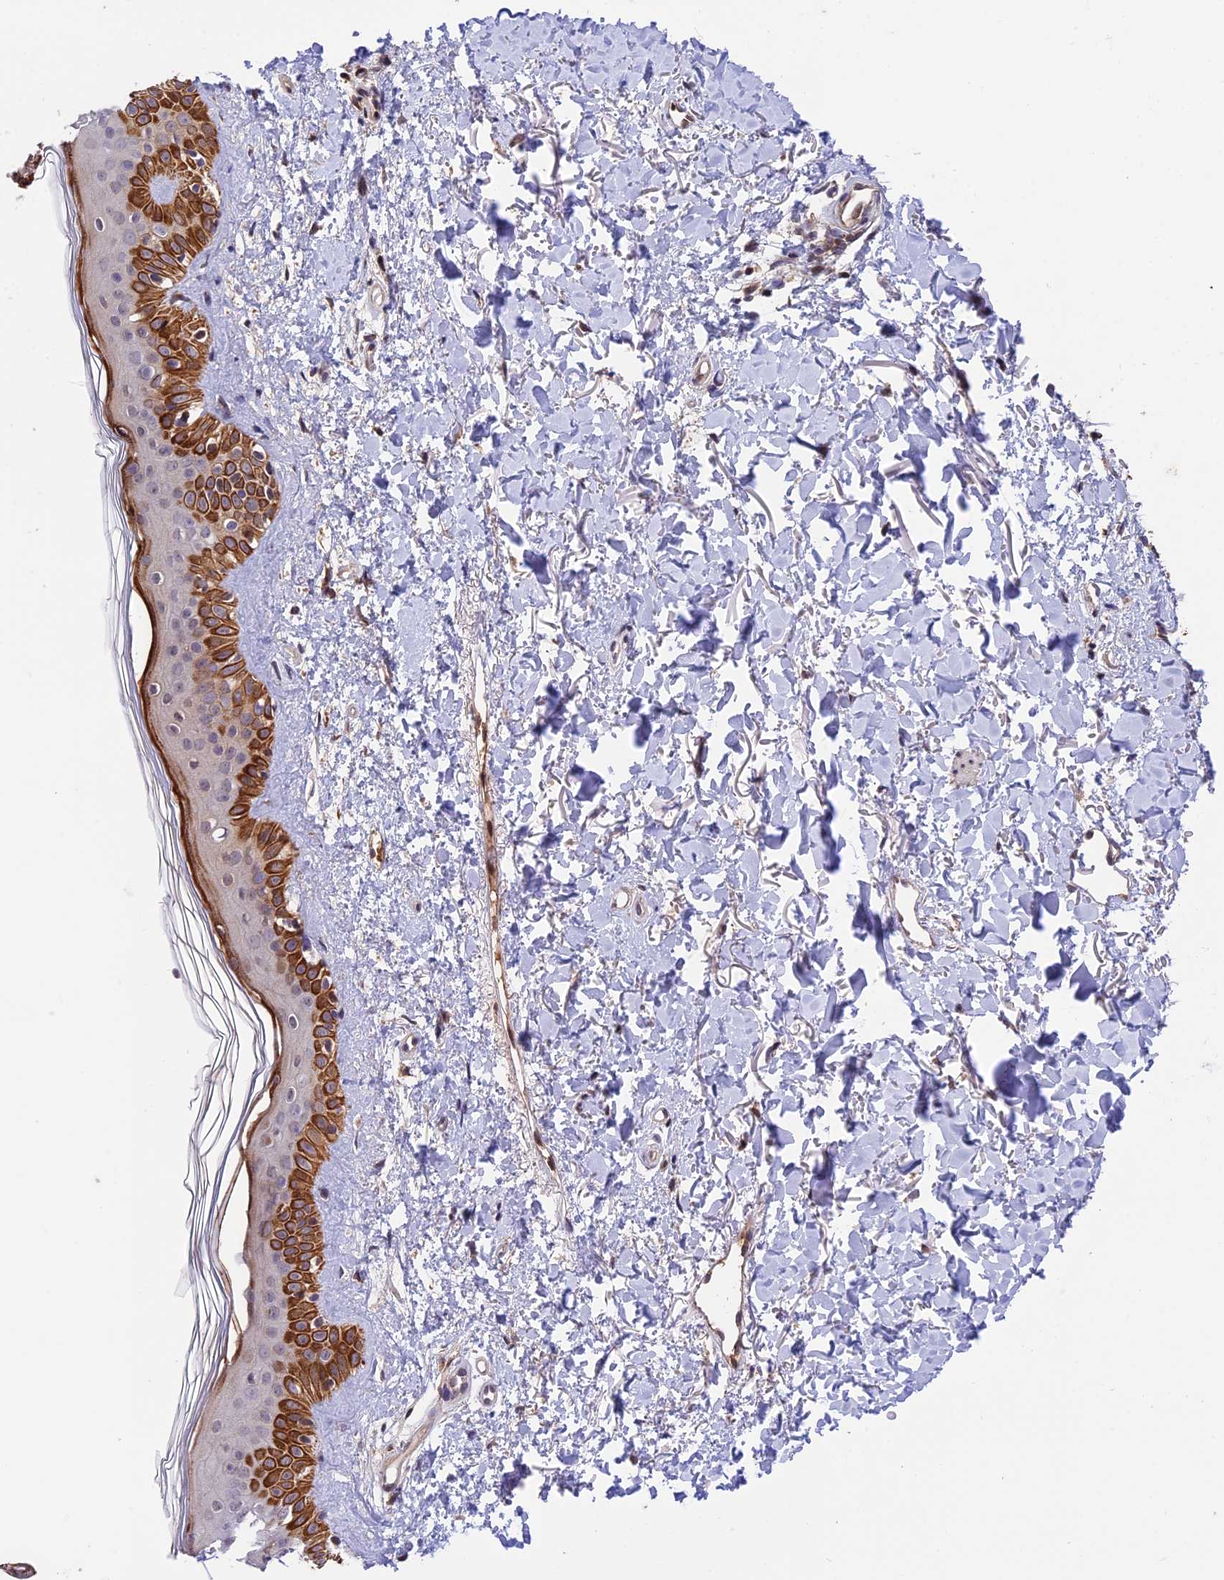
{"staining": {"intensity": "moderate", "quantity": ">75%", "location": "cytoplasmic/membranous"}, "tissue": "skin", "cell_type": "Fibroblasts", "image_type": "normal", "snomed": [{"axis": "morphology", "description": "Normal tissue, NOS"}, {"axis": "topography", "description": "Skin"}], "caption": "Immunohistochemical staining of unremarkable human skin demonstrates >75% levels of moderate cytoplasmic/membranous protein staining in approximately >75% of fibroblasts. (Stains: DAB (3,3'-diaminobenzidine) in brown, nuclei in blue, Microscopy: brightfield microscopy at high magnification).", "gene": "RERGL", "patient": {"sex": "female", "age": 58}}